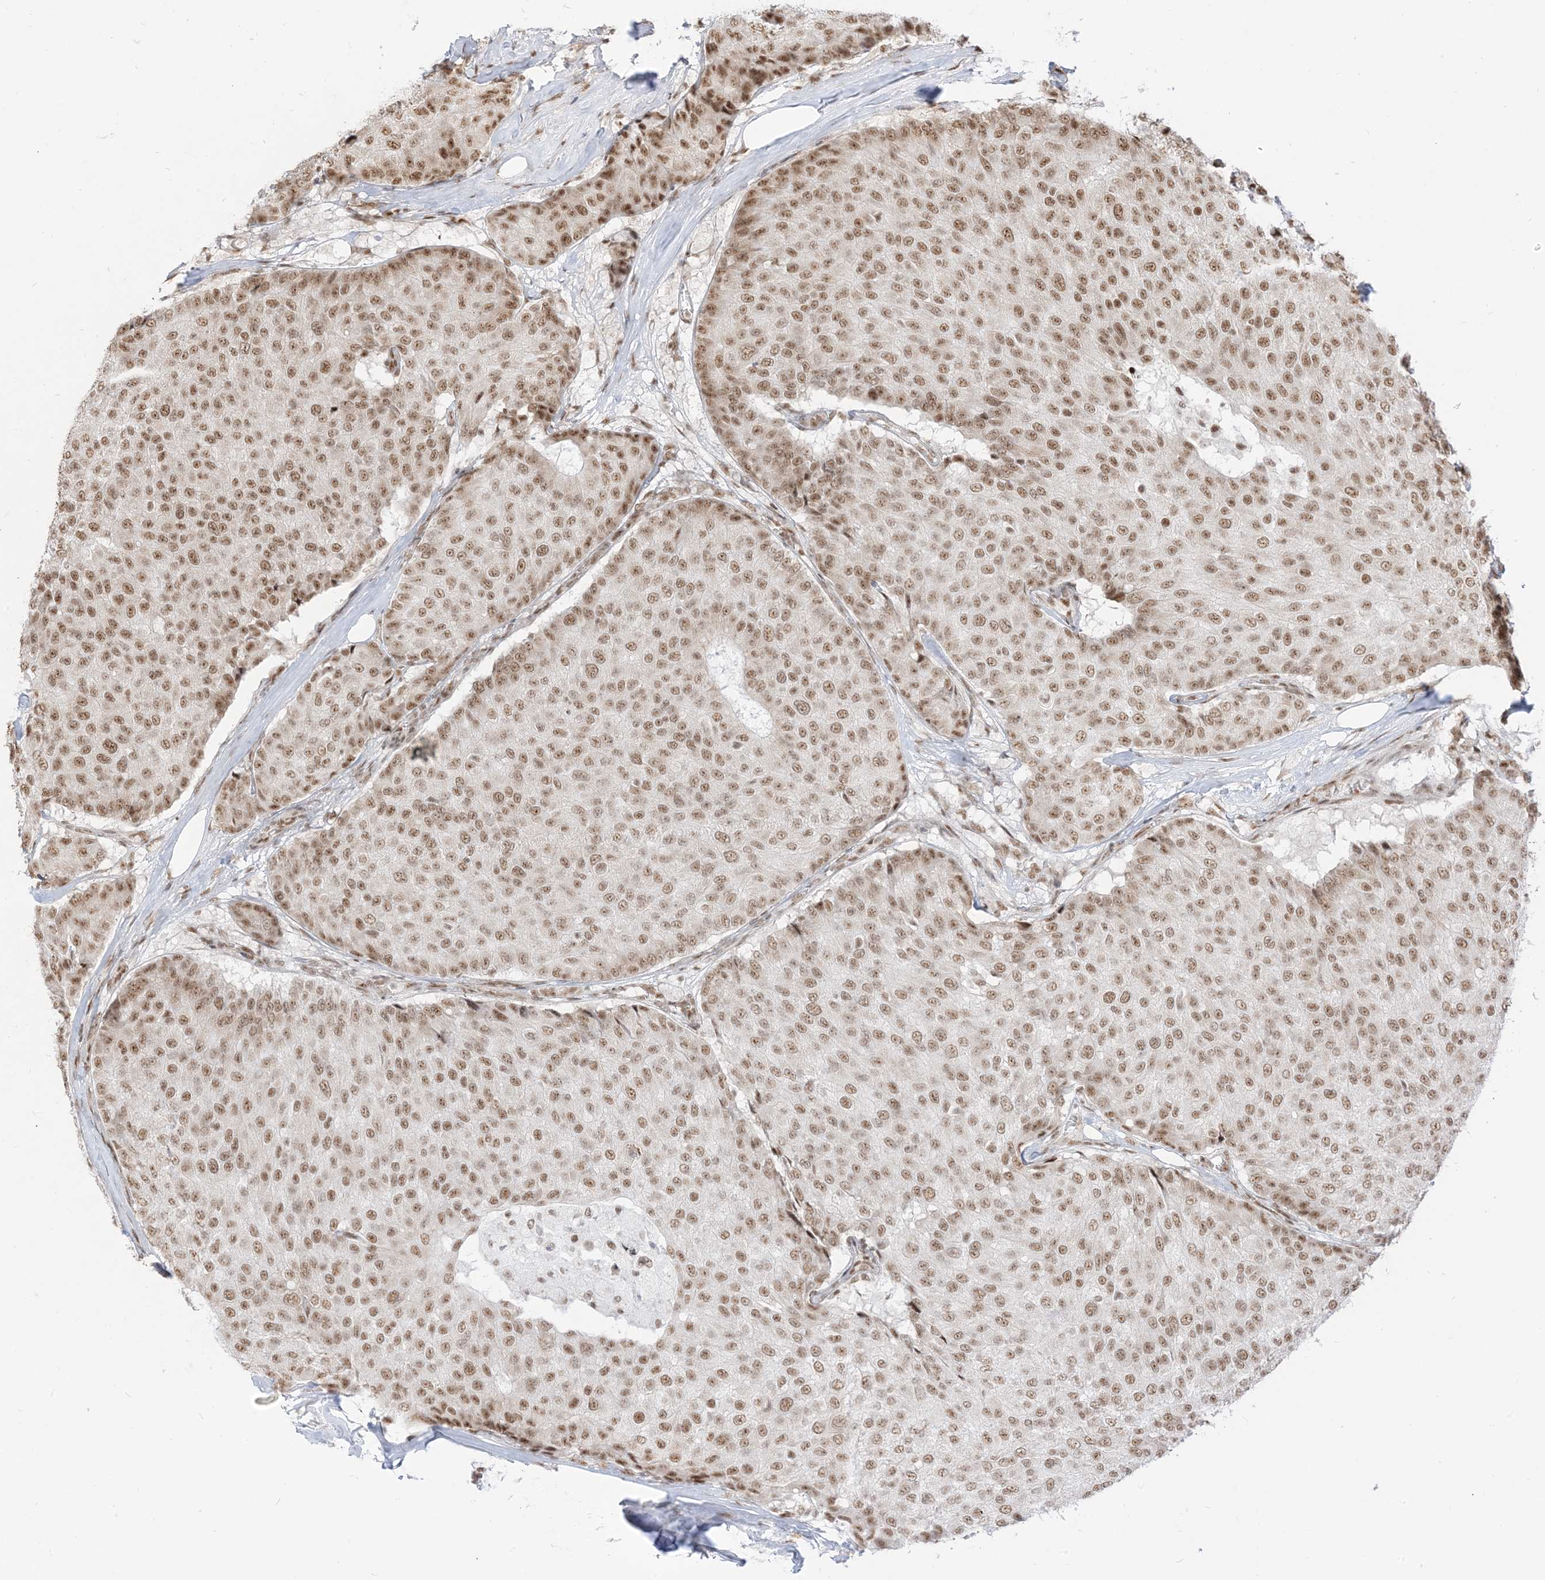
{"staining": {"intensity": "moderate", "quantity": ">75%", "location": "nuclear"}, "tissue": "breast cancer", "cell_type": "Tumor cells", "image_type": "cancer", "snomed": [{"axis": "morphology", "description": "Duct carcinoma"}, {"axis": "topography", "description": "Breast"}], "caption": "Immunohistochemical staining of breast cancer reveals medium levels of moderate nuclear positivity in about >75% of tumor cells.", "gene": "ARGLU1", "patient": {"sex": "female", "age": 75}}